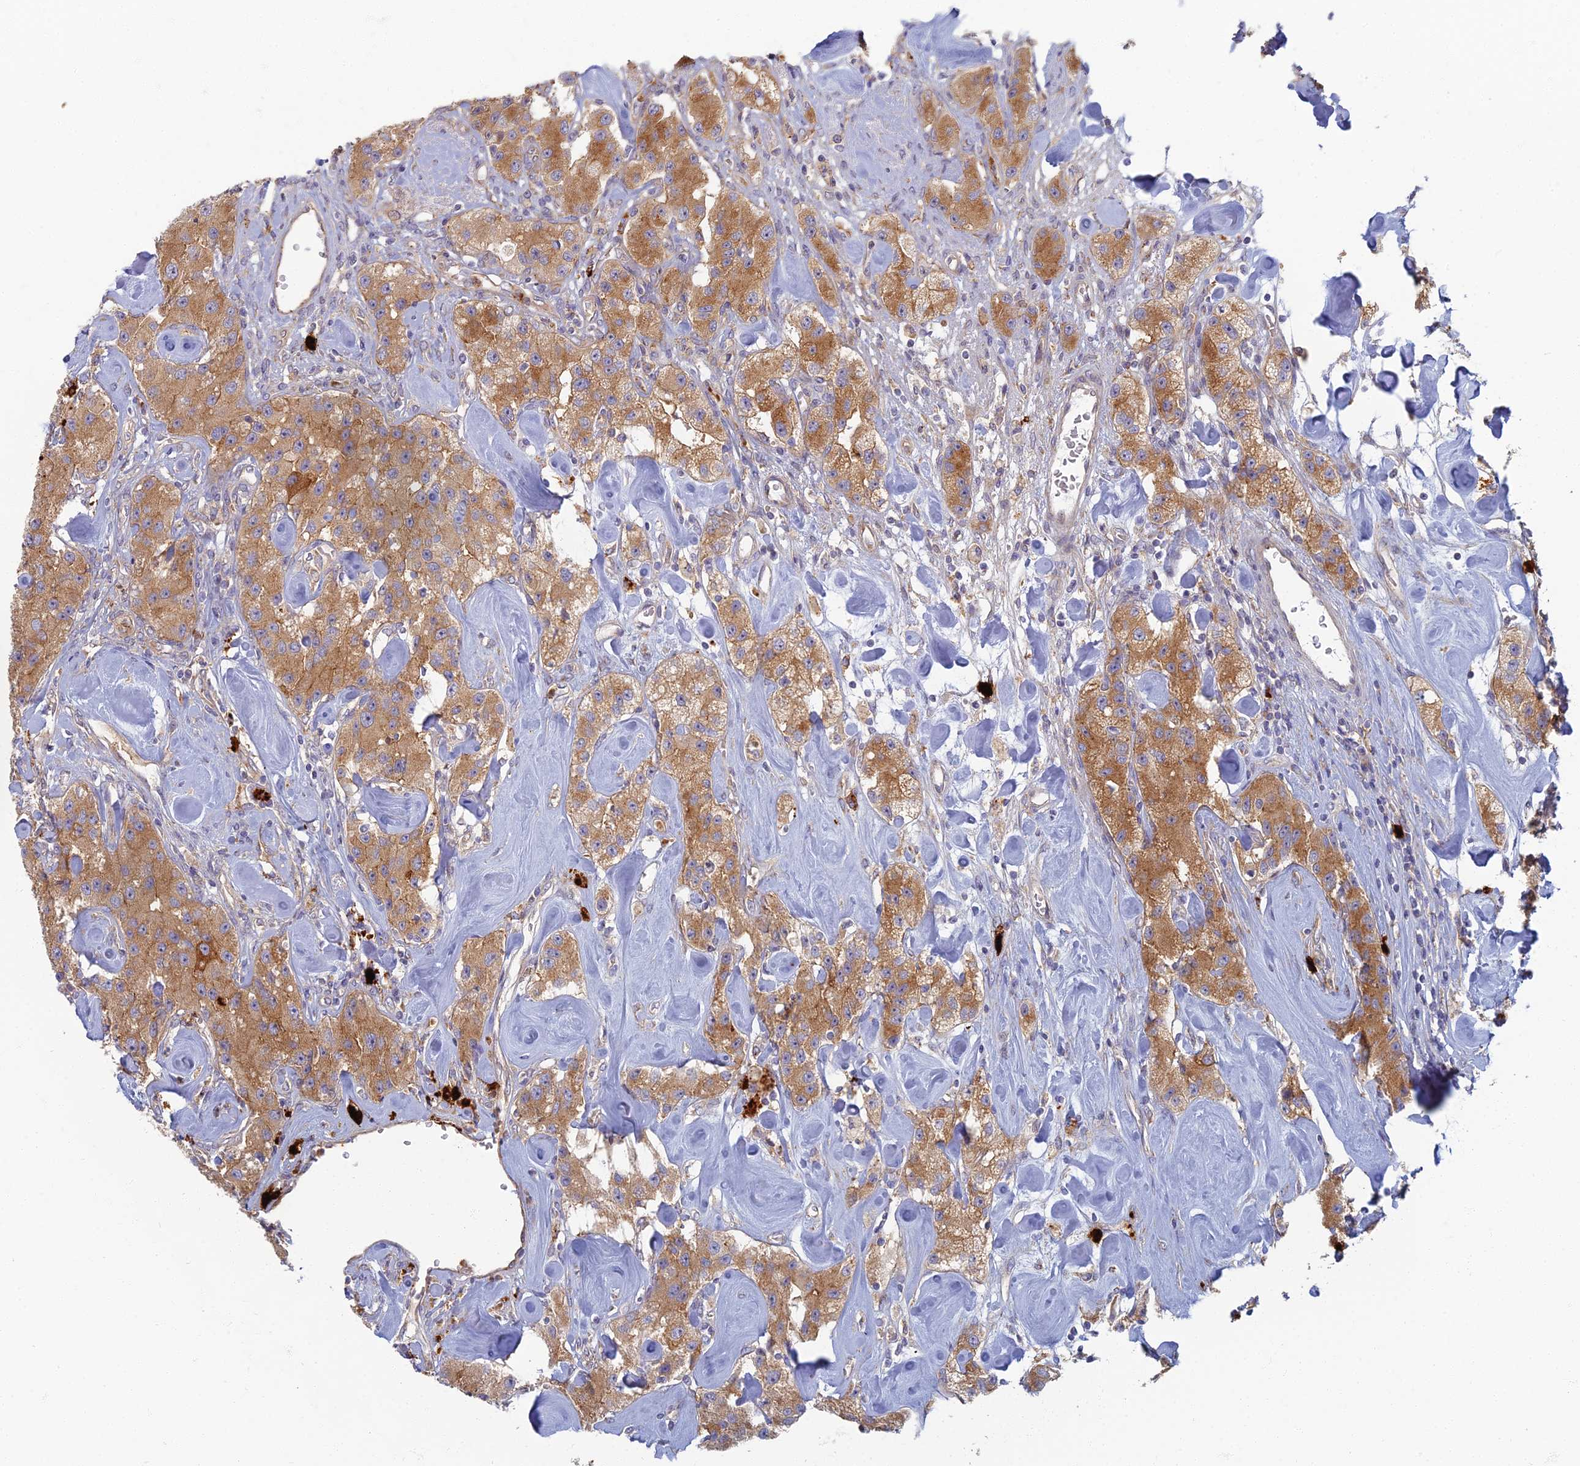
{"staining": {"intensity": "moderate", "quantity": ">75%", "location": "cytoplasmic/membranous"}, "tissue": "carcinoid", "cell_type": "Tumor cells", "image_type": "cancer", "snomed": [{"axis": "morphology", "description": "Carcinoid, malignant, NOS"}, {"axis": "topography", "description": "Pancreas"}], "caption": "Immunohistochemistry (IHC) (DAB) staining of carcinoid (malignant) reveals moderate cytoplasmic/membranous protein expression in approximately >75% of tumor cells.", "gene": "PROX2", "patient": {"sex": "male", "age": 41}}